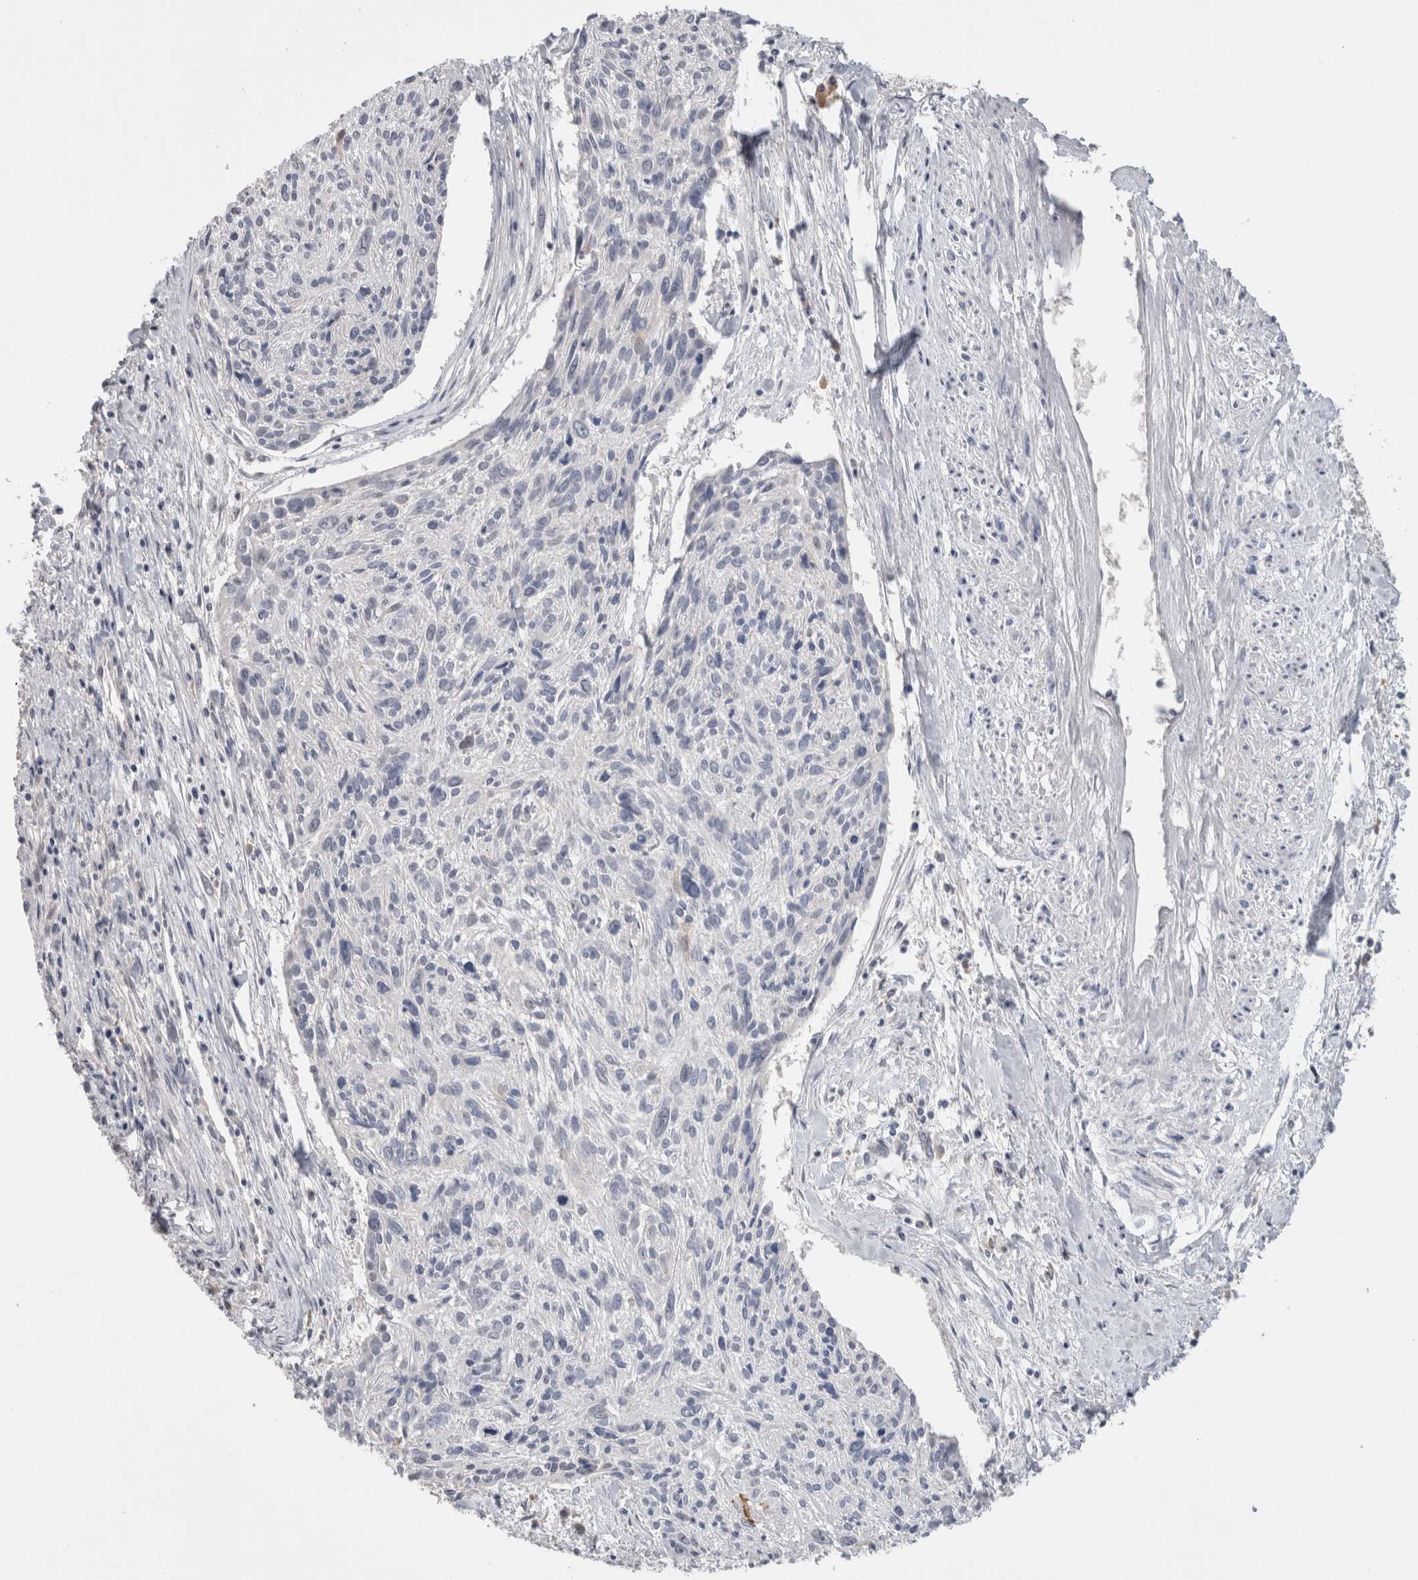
{"staining": {"intensity": "negative", "quantity": "none", "location": "none"}, "tissue": "cervical cancer", "cell_type": "Tumor cells", "image_type": "cancer", "snomed": [{"axis": "morphology", "description": "Squamous cell carcinoma, NOS"}, {"axis": "topography", "description": "Cervix"}], "caption": "High power microscopy photomicrograph of an IHC histopathology image of cervical squamous cell carcinoma, revealing no significant positivity in tumor cells. (Stains: DAB (3,3'-diaminobenzidine) immunohistochemistry with hematoxylin counter stain, Microscopy: brightfield microscopy at high magnification).", "gene": "FABP4", "patient": {"sex": "female", "age": 51}}